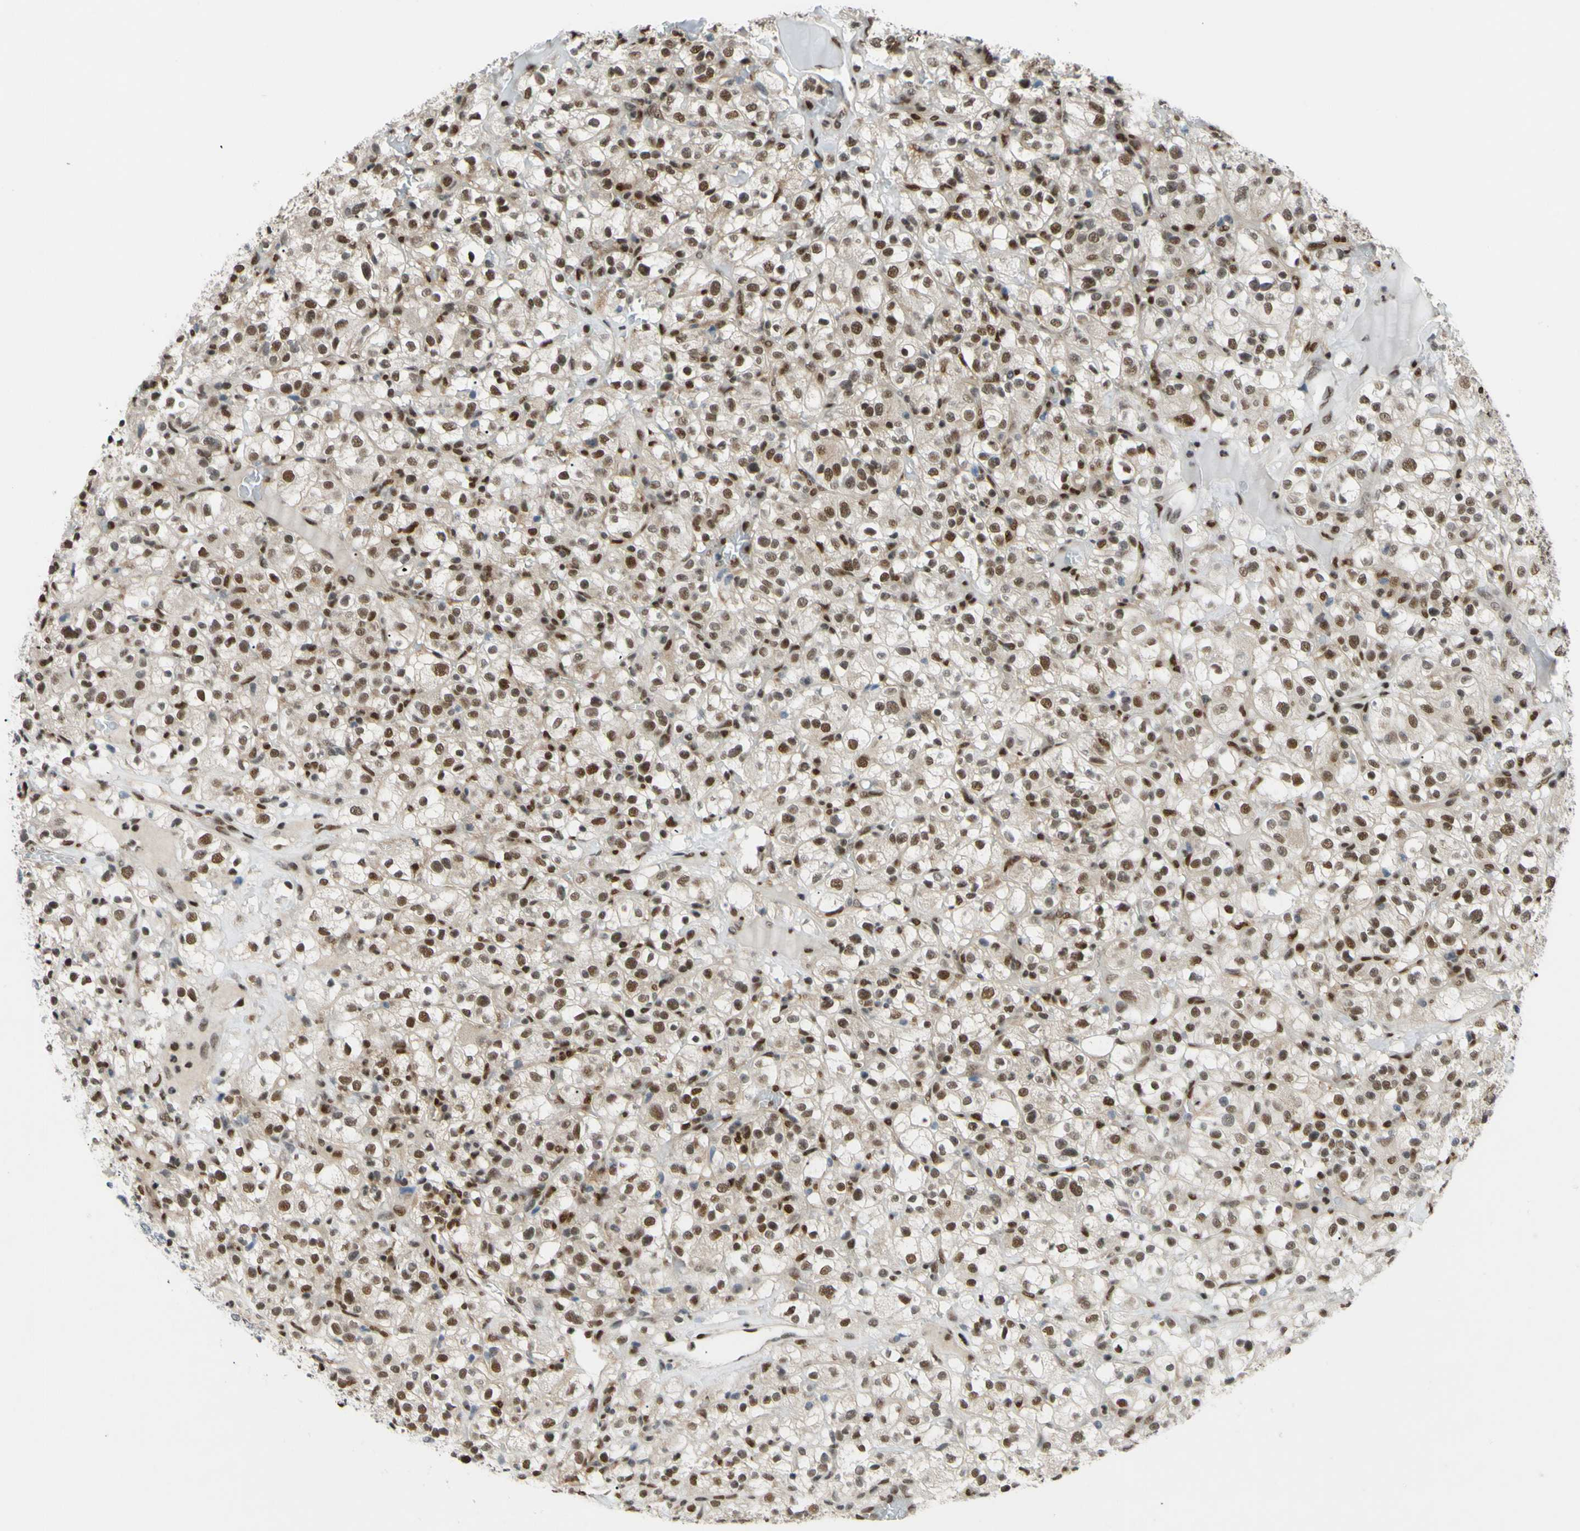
{"staining": {"intensity": "moderate", "quantity": ">75%", "location": "cytoplasmic/membranous,nuclear"}, "tissue": "renal cancer", "cell_type": "Tumor cells", "image_type": "cancer", "snomed": [{"axis": "morphology", "description": "Normal tissue, NOS"}, {"axis": "morphology", "description": "Adenocarcinoma, NOS"}, {"axis": "topography", "description": "Kidney"}], "caption": "Renal adenocarcinoma stained with IHC demonstrates moderate cytoplasmic/membranous and nuclear expression in about >75% of tumor cells.", "gene": "FKBP5", "patient": {"sex": "female", "age": 72}}